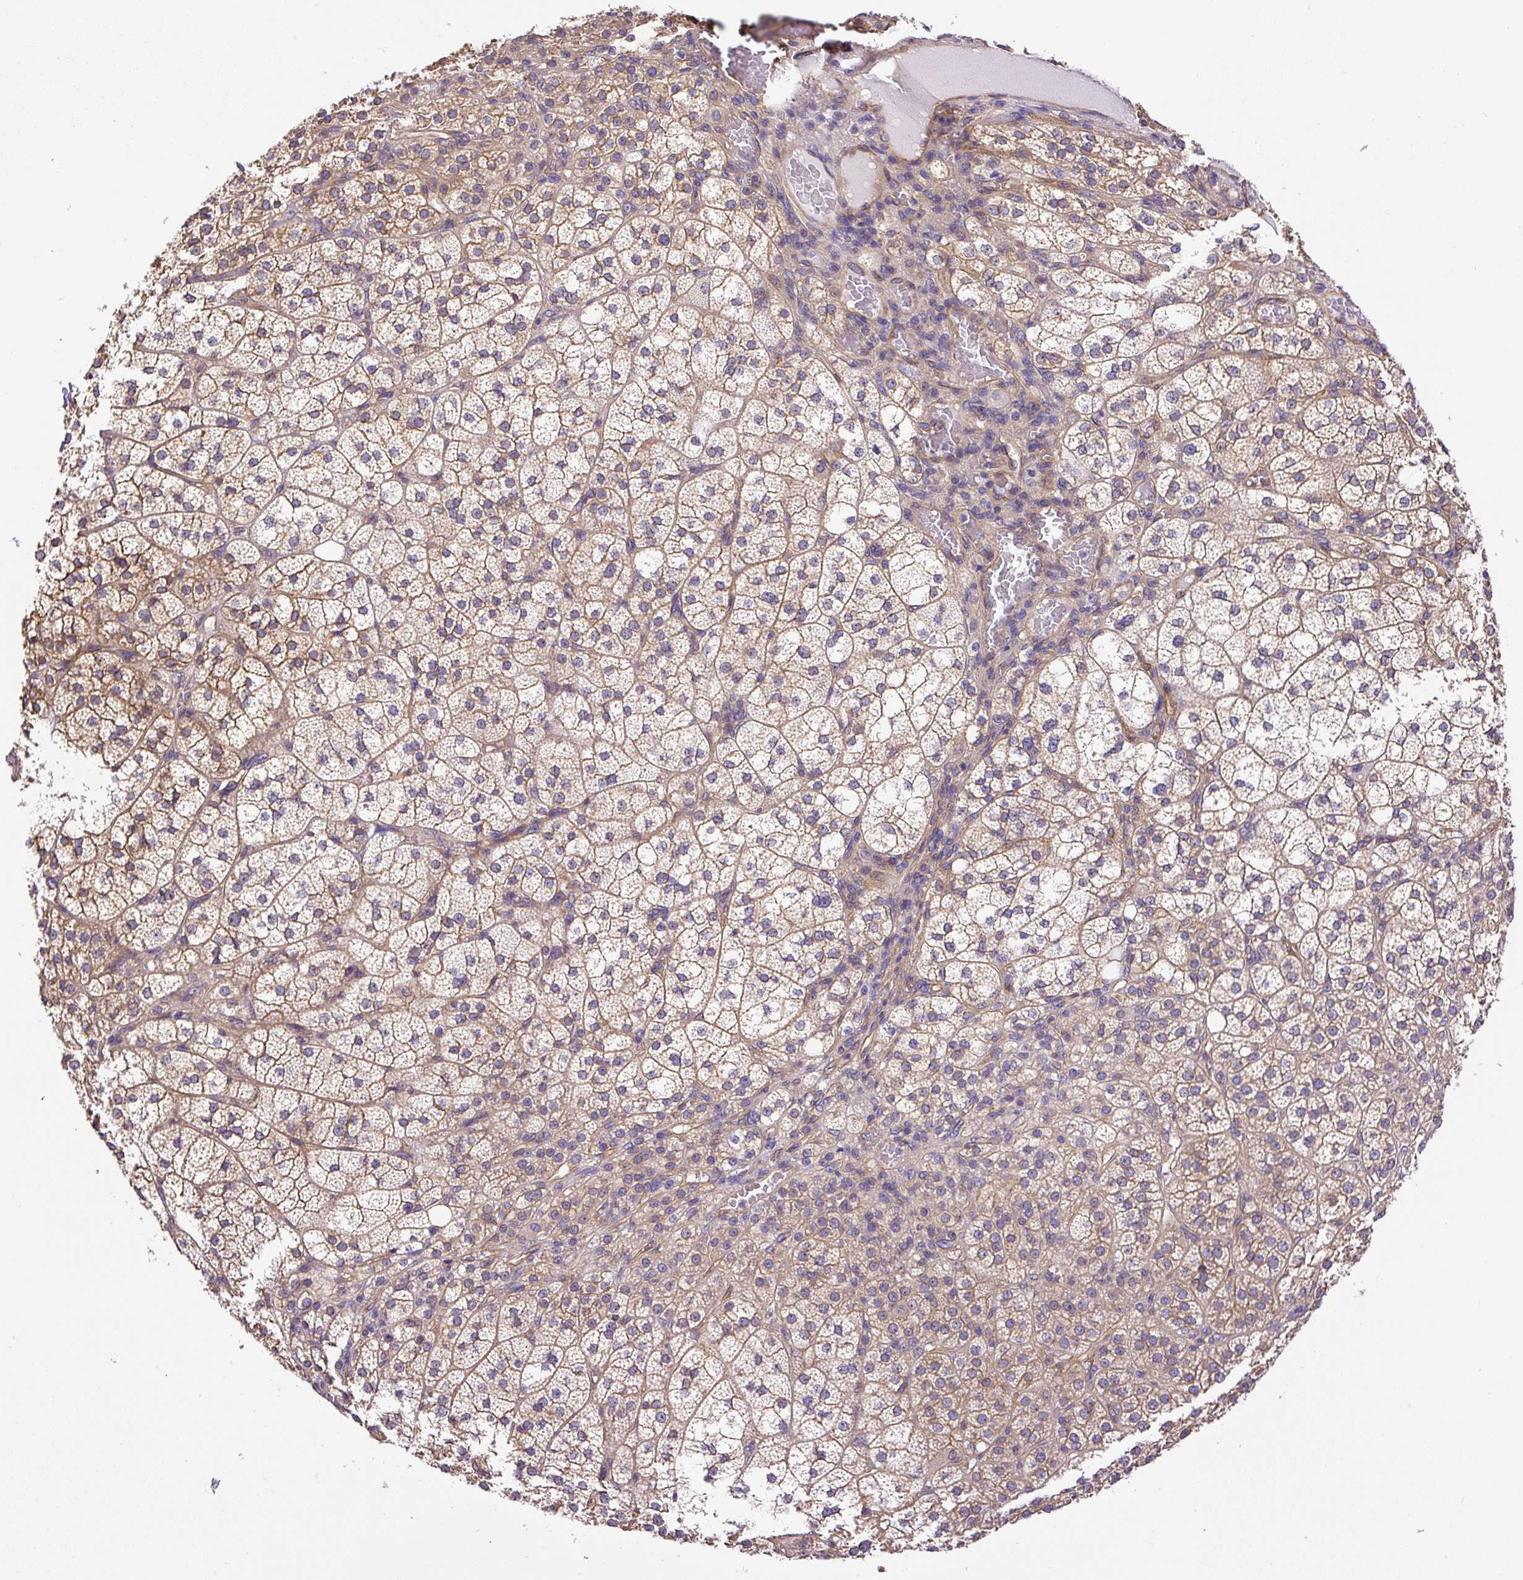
{"staining": {"intensity": "moderate", "quantity": ">75%", "location": "cytoplasmic/membranous"}, "tissue": "adrenal gland", "cell_type": "Glandular cells", "image_type": "normal", "snomed": [{"axis": "morphology", "description": "Normal tissue, NOS"}, {"axis": "topography", "description": "Adrenal gland"}], "caption": "The immunohistochemical stain highlights moderate cytoplasmic/membranous positivity in glandular cells of benign adrenal gland. (DAB IHC with brightfield microscopy, high magnification).", "gene": "DCTN1", "patient": {"sex": "female", "age": 60}}